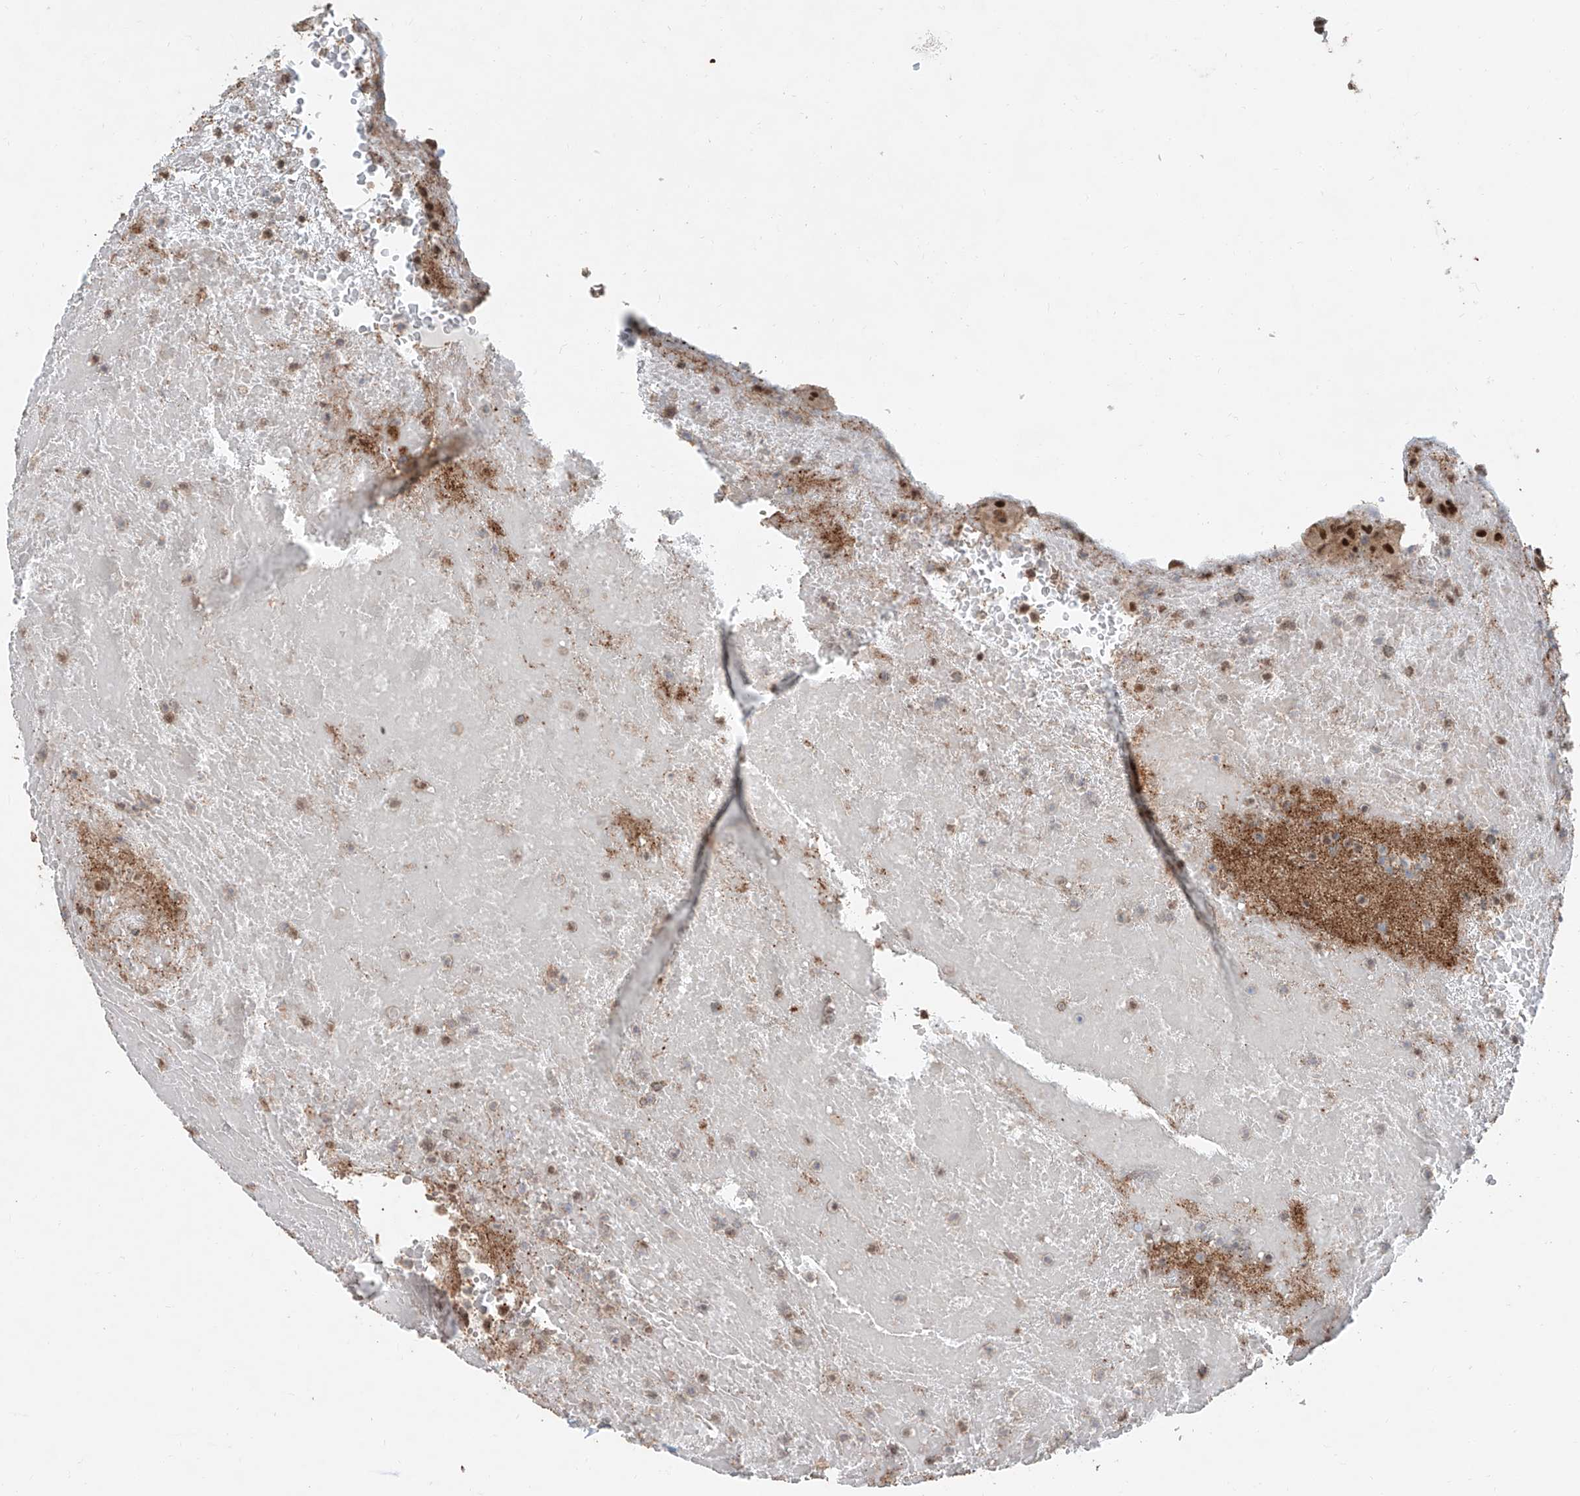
{"staining": {"intensity": "moderate", "quantity": ">75%", "location": "nuclear"}, "tissue": "thyroid cancer", "cell_type": "Tumor cells", "image_type": "cancer", "snomed": [{"axis": "morphology", "description": "Papillary adenocarcinoma, NOS"}, {"axis": "topography", "description": "Thyroid gland"}], "caption": "IHC photomicrograph of neoplastic tissue: thyroid cancer (papillary adenocarcinoma) stained using IHC shows medium levels of moderate protein expression localized specifically in the nuclear of tumor cells, appearing as a nuclear brown color.", "gene": "SDE2", "patient": {"sex": "male", "age": 77}}